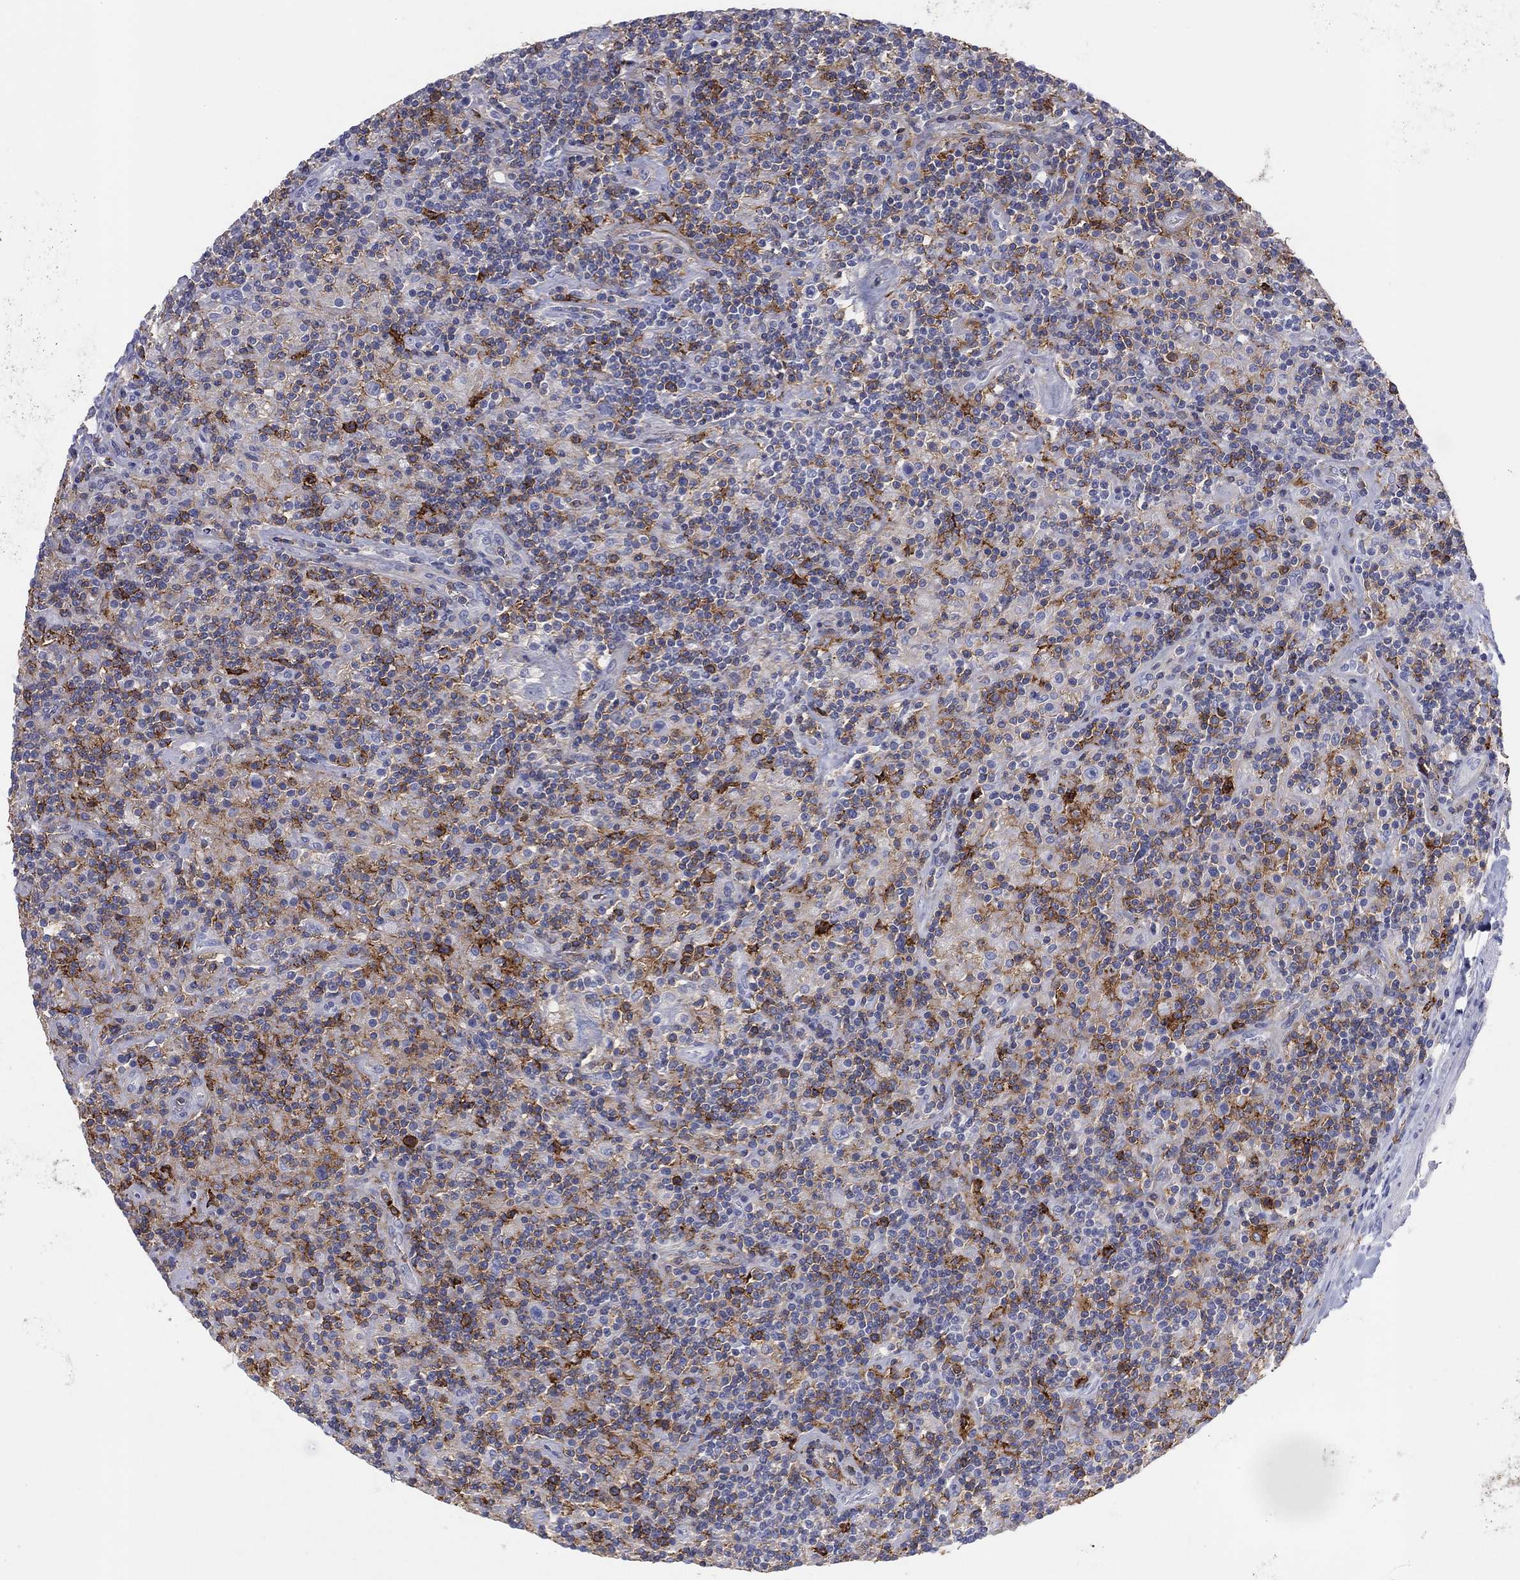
{"staining": {"intensity": "negative", "quantity": "none", "location": "none"}, "tissue": "lymphoma", "cell_type": "Tumor cells", "image_type": "cancer", "snomed": [{"axis": "morphology", "description": "Hodgkin's disease, NOS"}, {"axis": "topography", "description": "Lymph node"}], "caption": "This is an IHC image of human lymphoma. There is no positivity in tumor cells.", "gene": "SELPLG", "patient": {"sex": "male", "age": 70}}